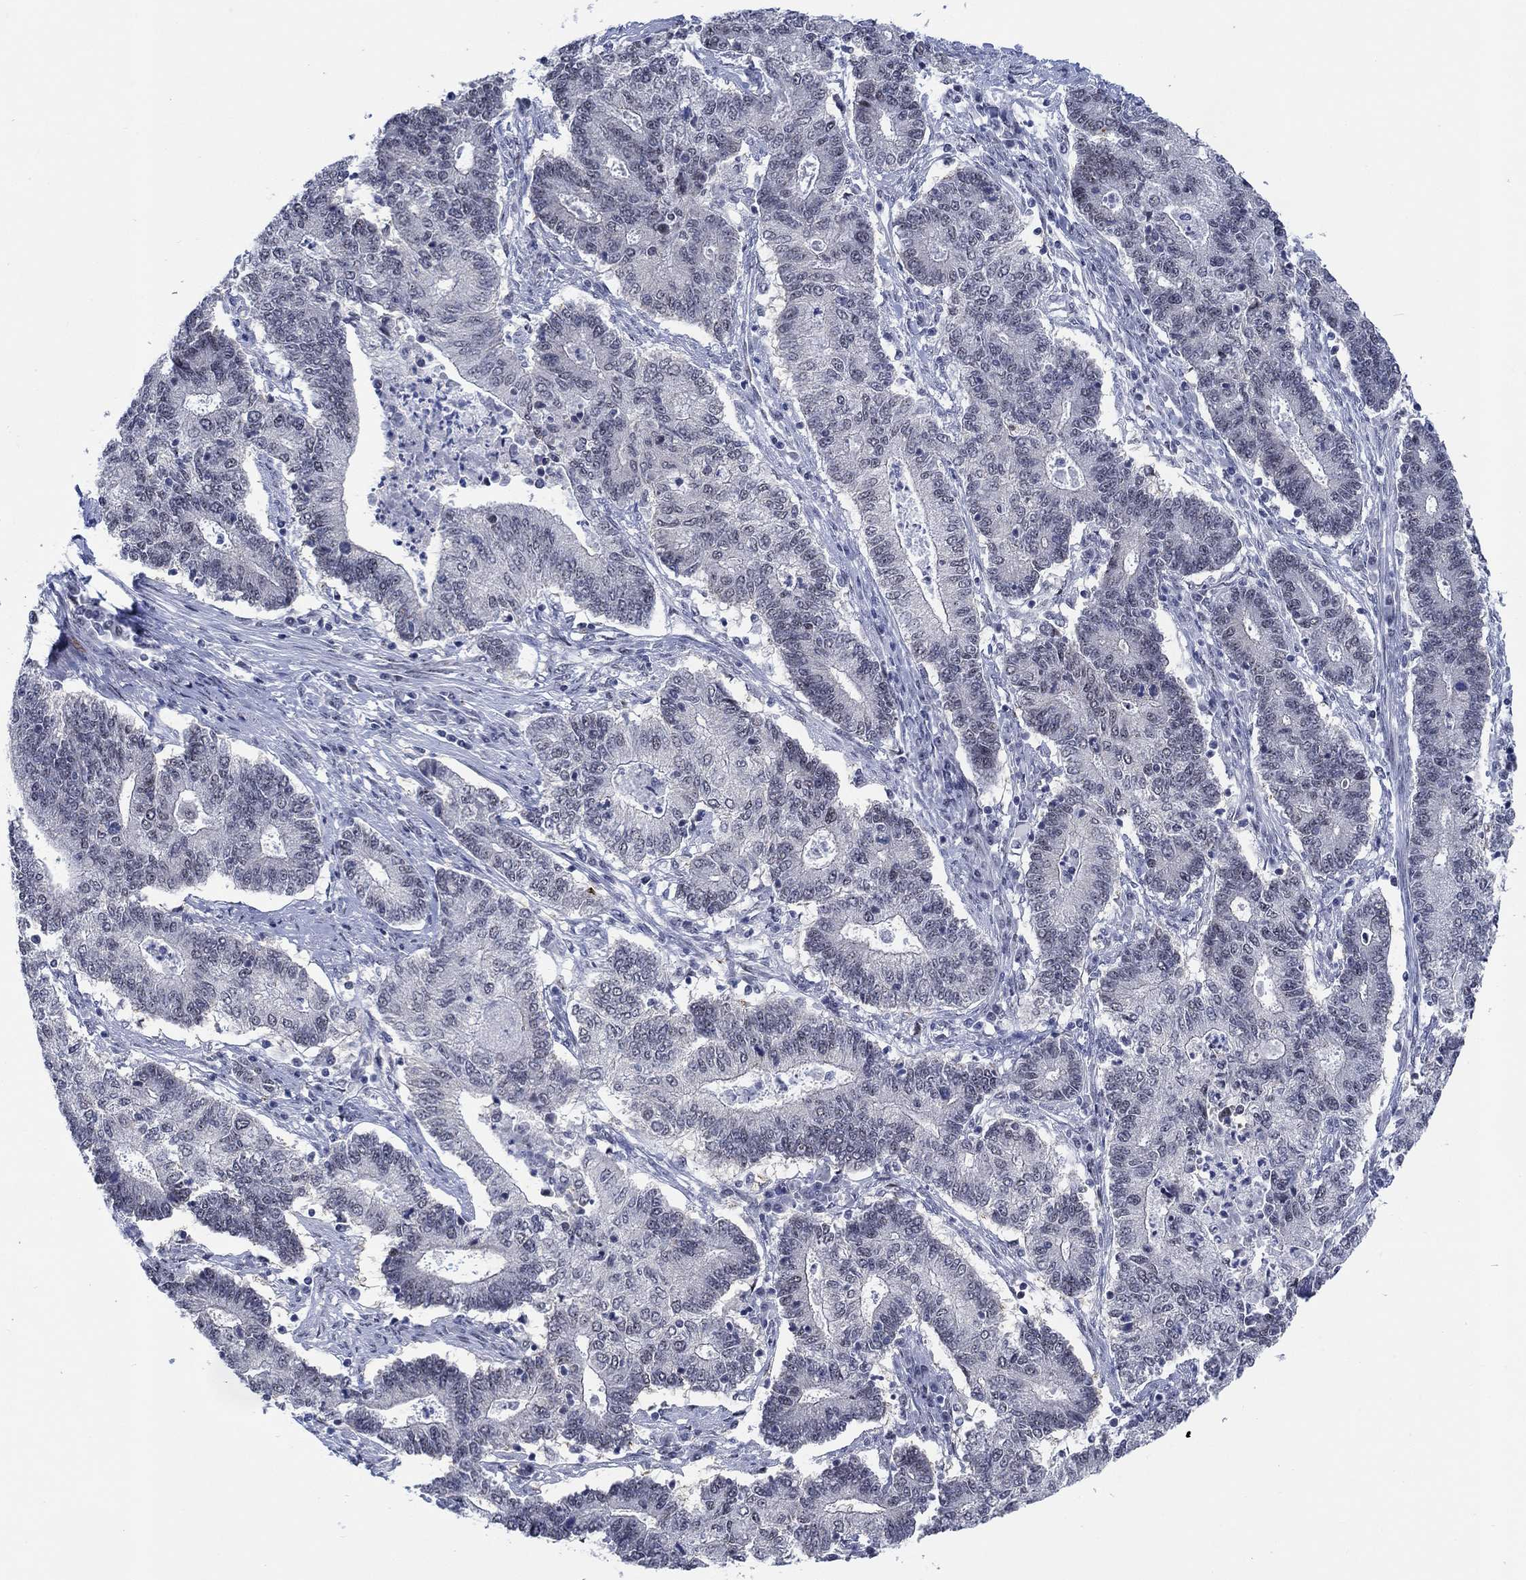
{"staining": {"intensity": "negative", "quantity": "none", "location": "none"}, "tissue": "endometrial cancer", "cell_type": "Tumor cells", "image_type": "cancer", "snomed": [{"axis": "morphology", "description": "Adenocarcinoma, NOS"}, {"axis": "topography", "description": "Uterus"}, {"axis": "topography", "description": "Endometrium"}], "caption": "This is an immunohistochemistry image of endometrial cancer. There is no expression in tumor cells.", "gene": "NEU3", "patient": {"sex": "female", "age": 54}}